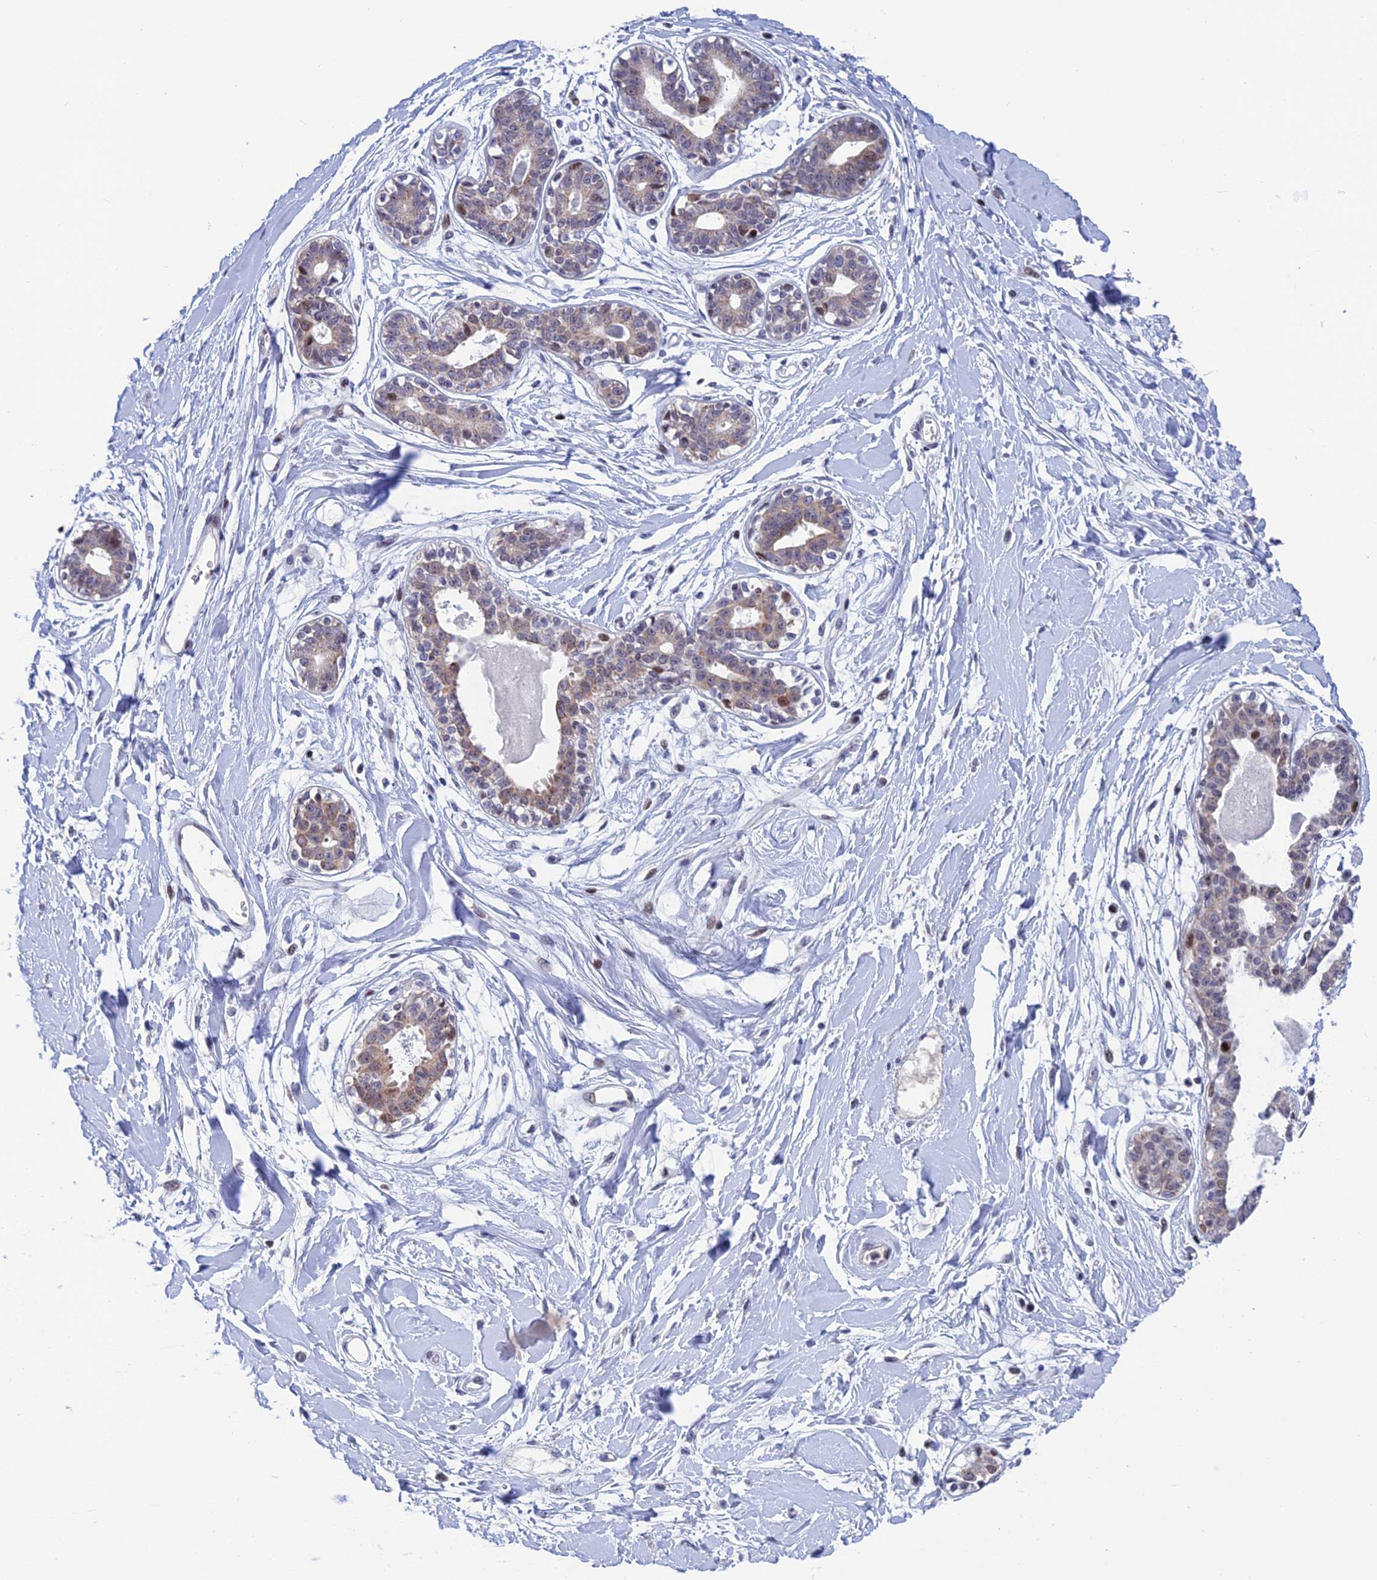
{"staining": {"intensity": "negative", "quantity": "none", "location": "none"}, "tissue": "breast", "cell_type": "Adipocytes", "image_type": "normal", "snomed": [{"axis": "morphology", "description": "Normal tissue, NOS"}, {"axis": "topography", "description": "Breast"}], "caption": "This is an immunohistochemistry micrograph of normal human breast. There is no positivity in adipocytes.", "gene": "AFF3", "patient": {"sex": "female", "age": 45}}